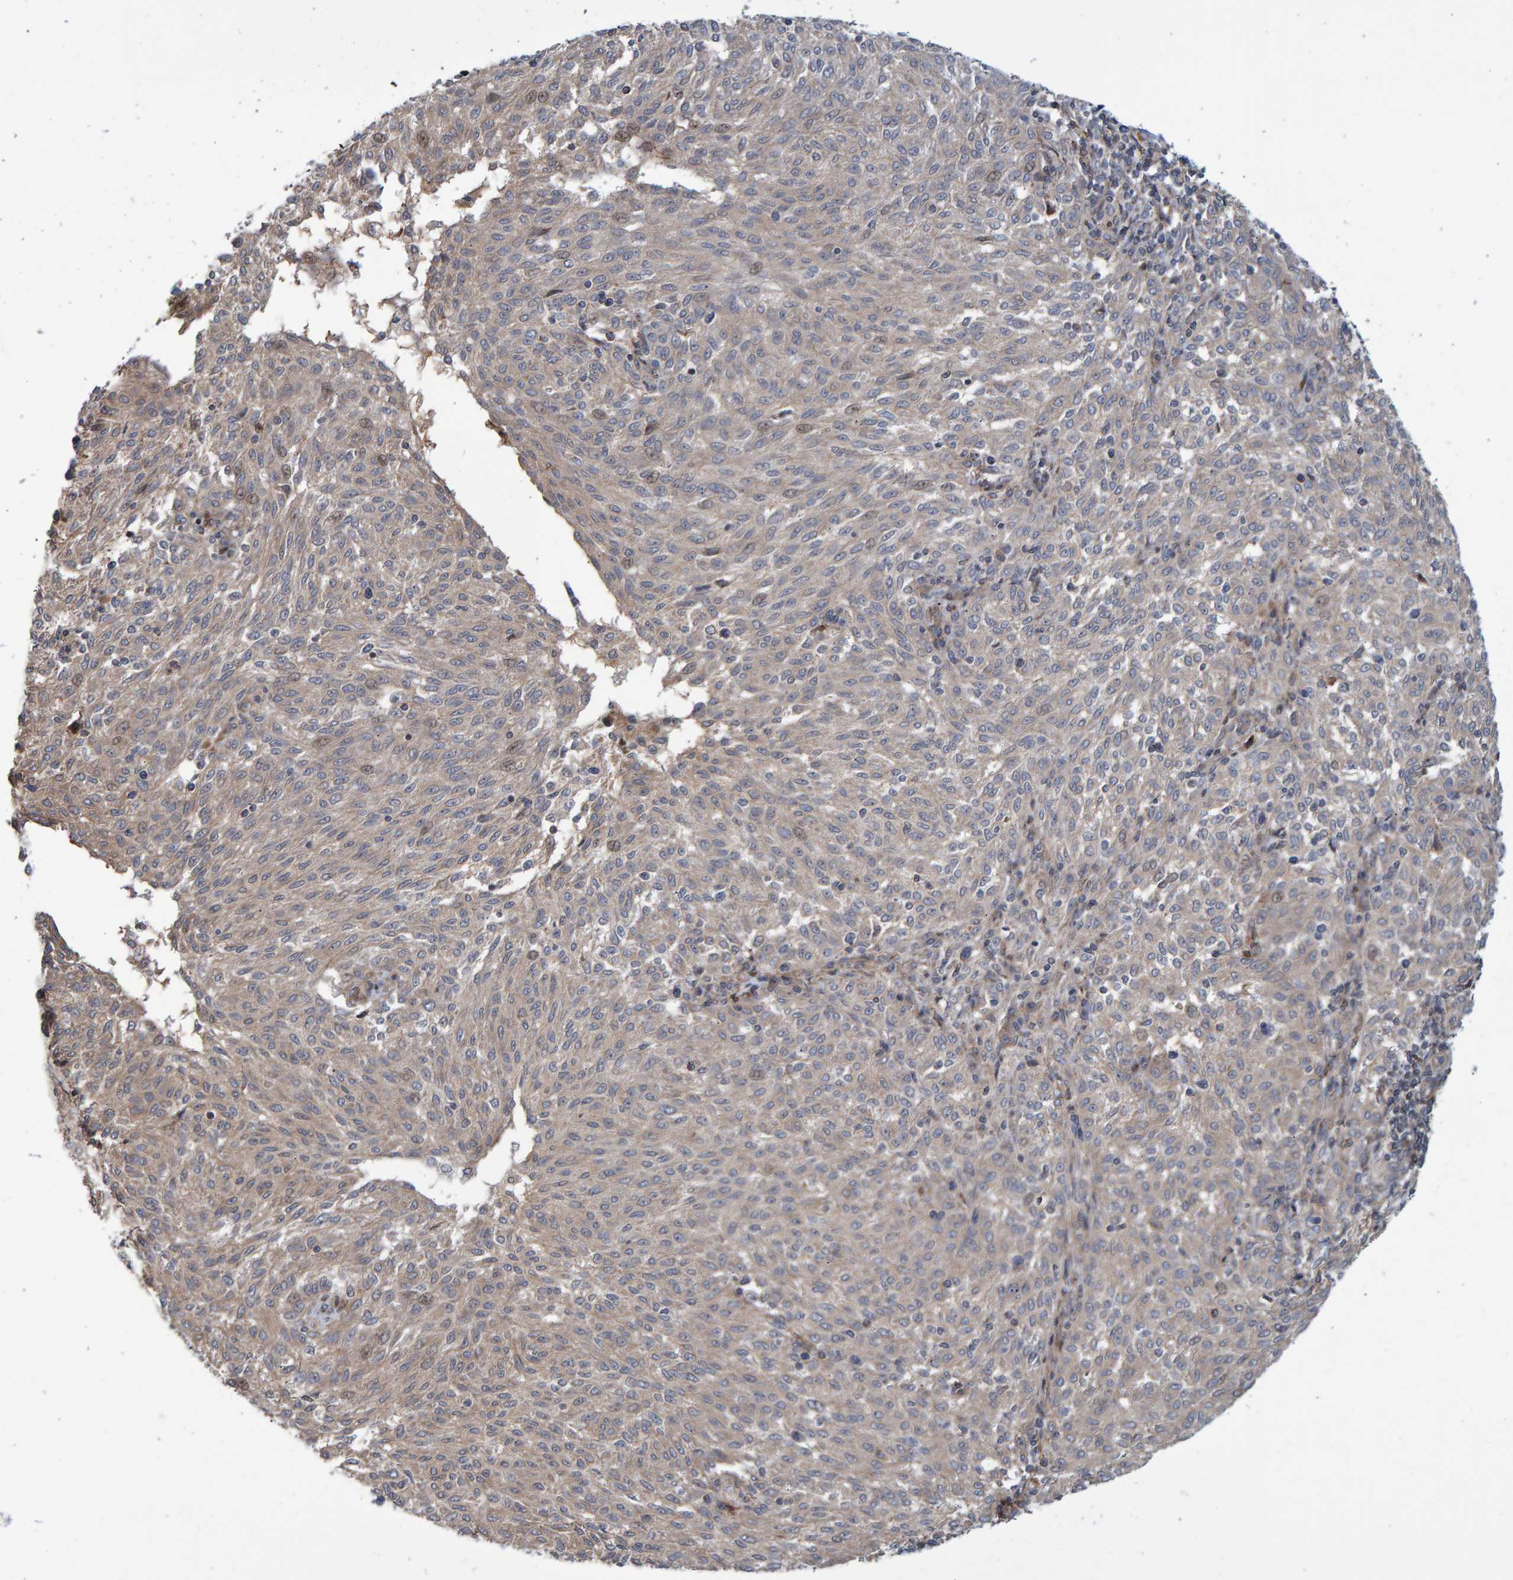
{"staining": {"intensity": "weak", "quantity": "<25%", "location": "cytoplasmic/membranous"}, "tissue": "melanoma", "cell_type": "Tumor cells", "image_type": "cancer", "snomed": [{"axis": "morphology", "description": "Malignant melanoma, NOS"}, {"axis": "topography", "description": "Skin"}], "caption": "Immunohistochemistry (IHC) micrograph of human melanoma stained for a protein (brown), which reveals no expression in tumor cells. (DAB IHC visualized using brightfield microscopy, high magnification).", "gene": "LRBA", "patient": {"sex": "female", "age": 72}}